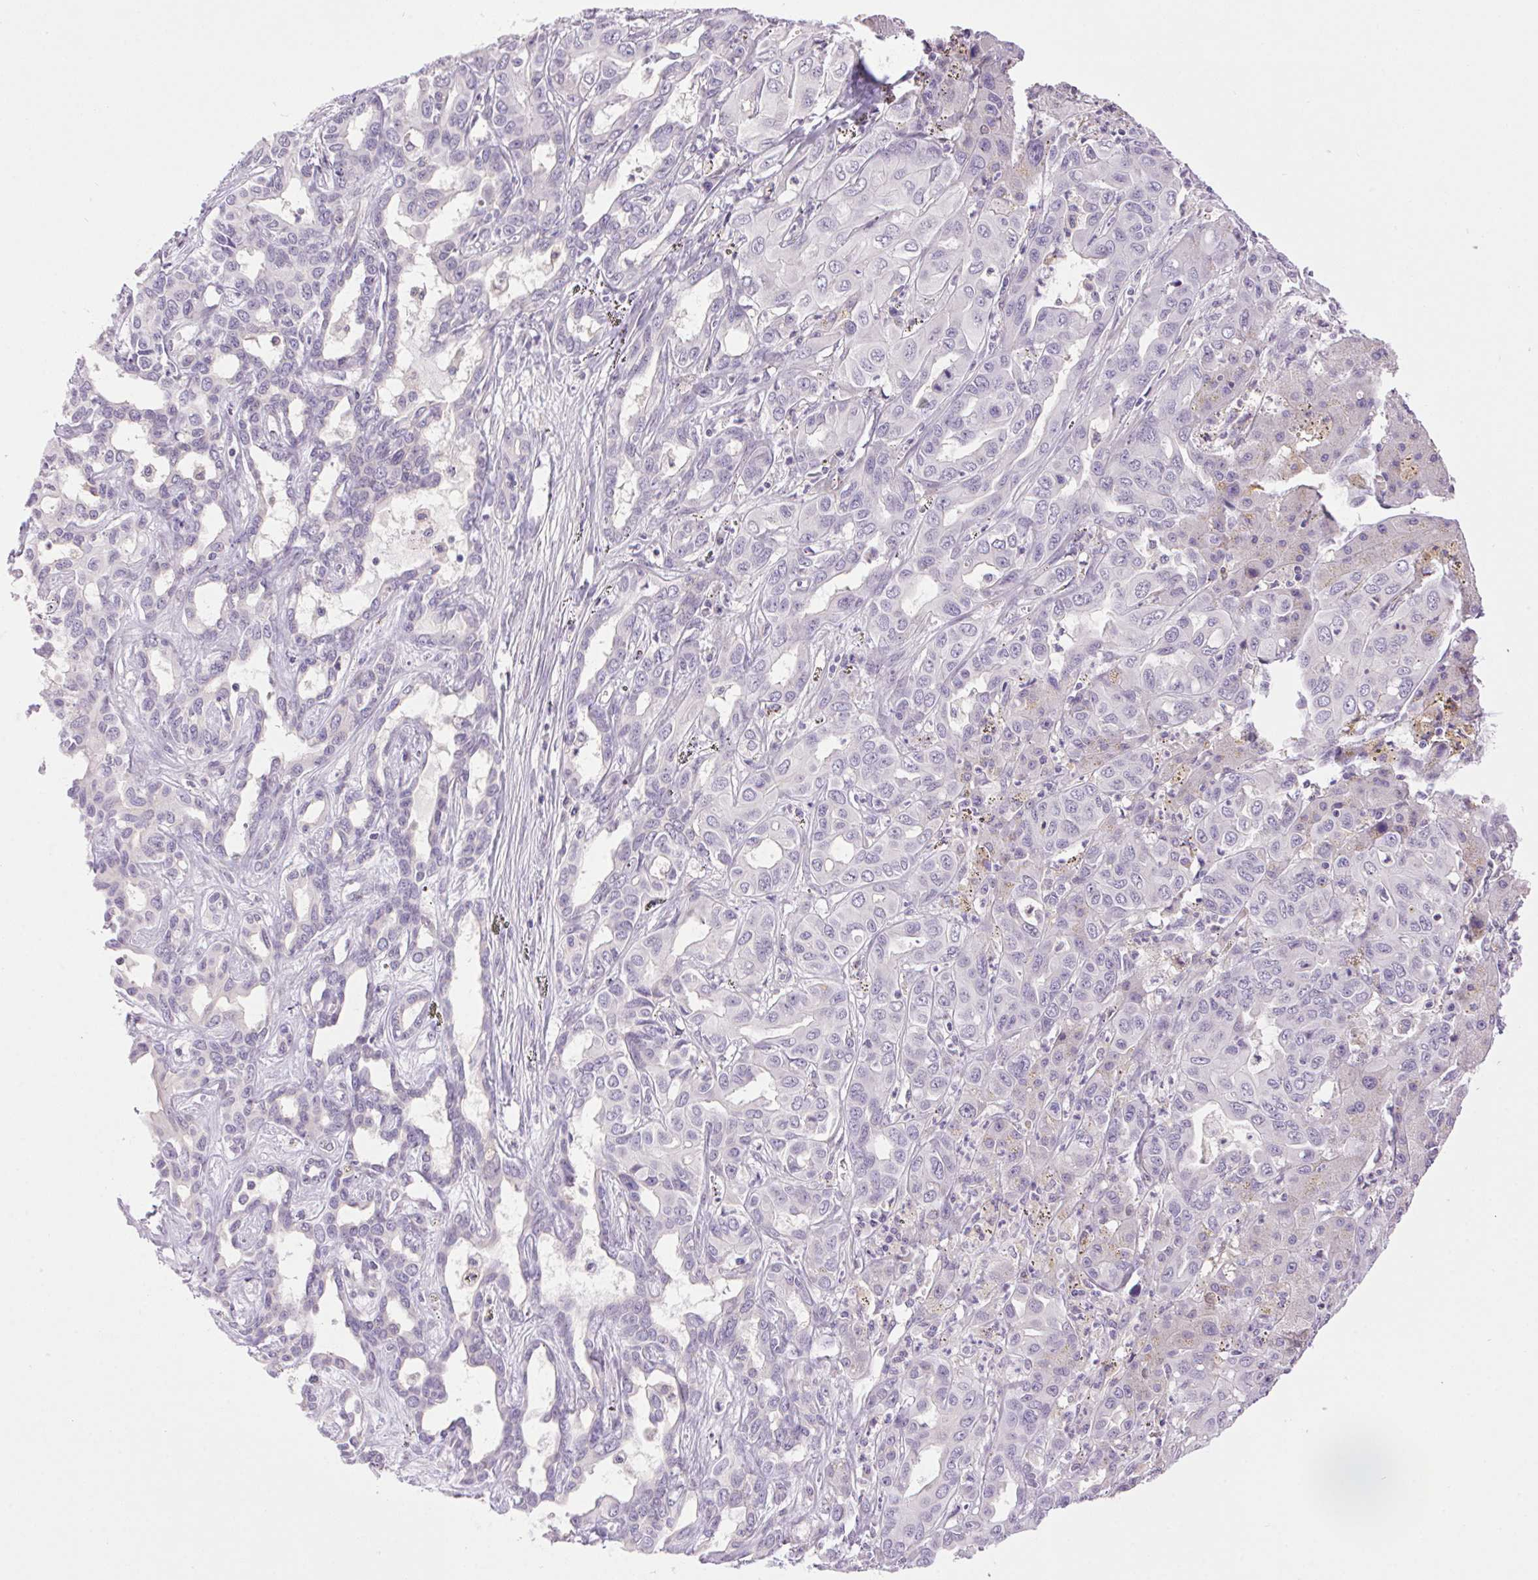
{"staining": {"intensity": "negative", "quantity": "none", "location": "none"}, "tissue": "liver cancer", "cell_type": "Tumor cells", "image_type": "cancer", "snomed": [{"axis": "morphology", "description": "Cholangiocarcinoma"}, {"axis": "topography", "description": "Liver"}], "caption": "Liver cholangiocarcinoma stained for a protein using immunohistochemistry demonstrates no expression tumor cells.", "gene": "SMIM13", "patient": {"sex": "female", "age": 60}}